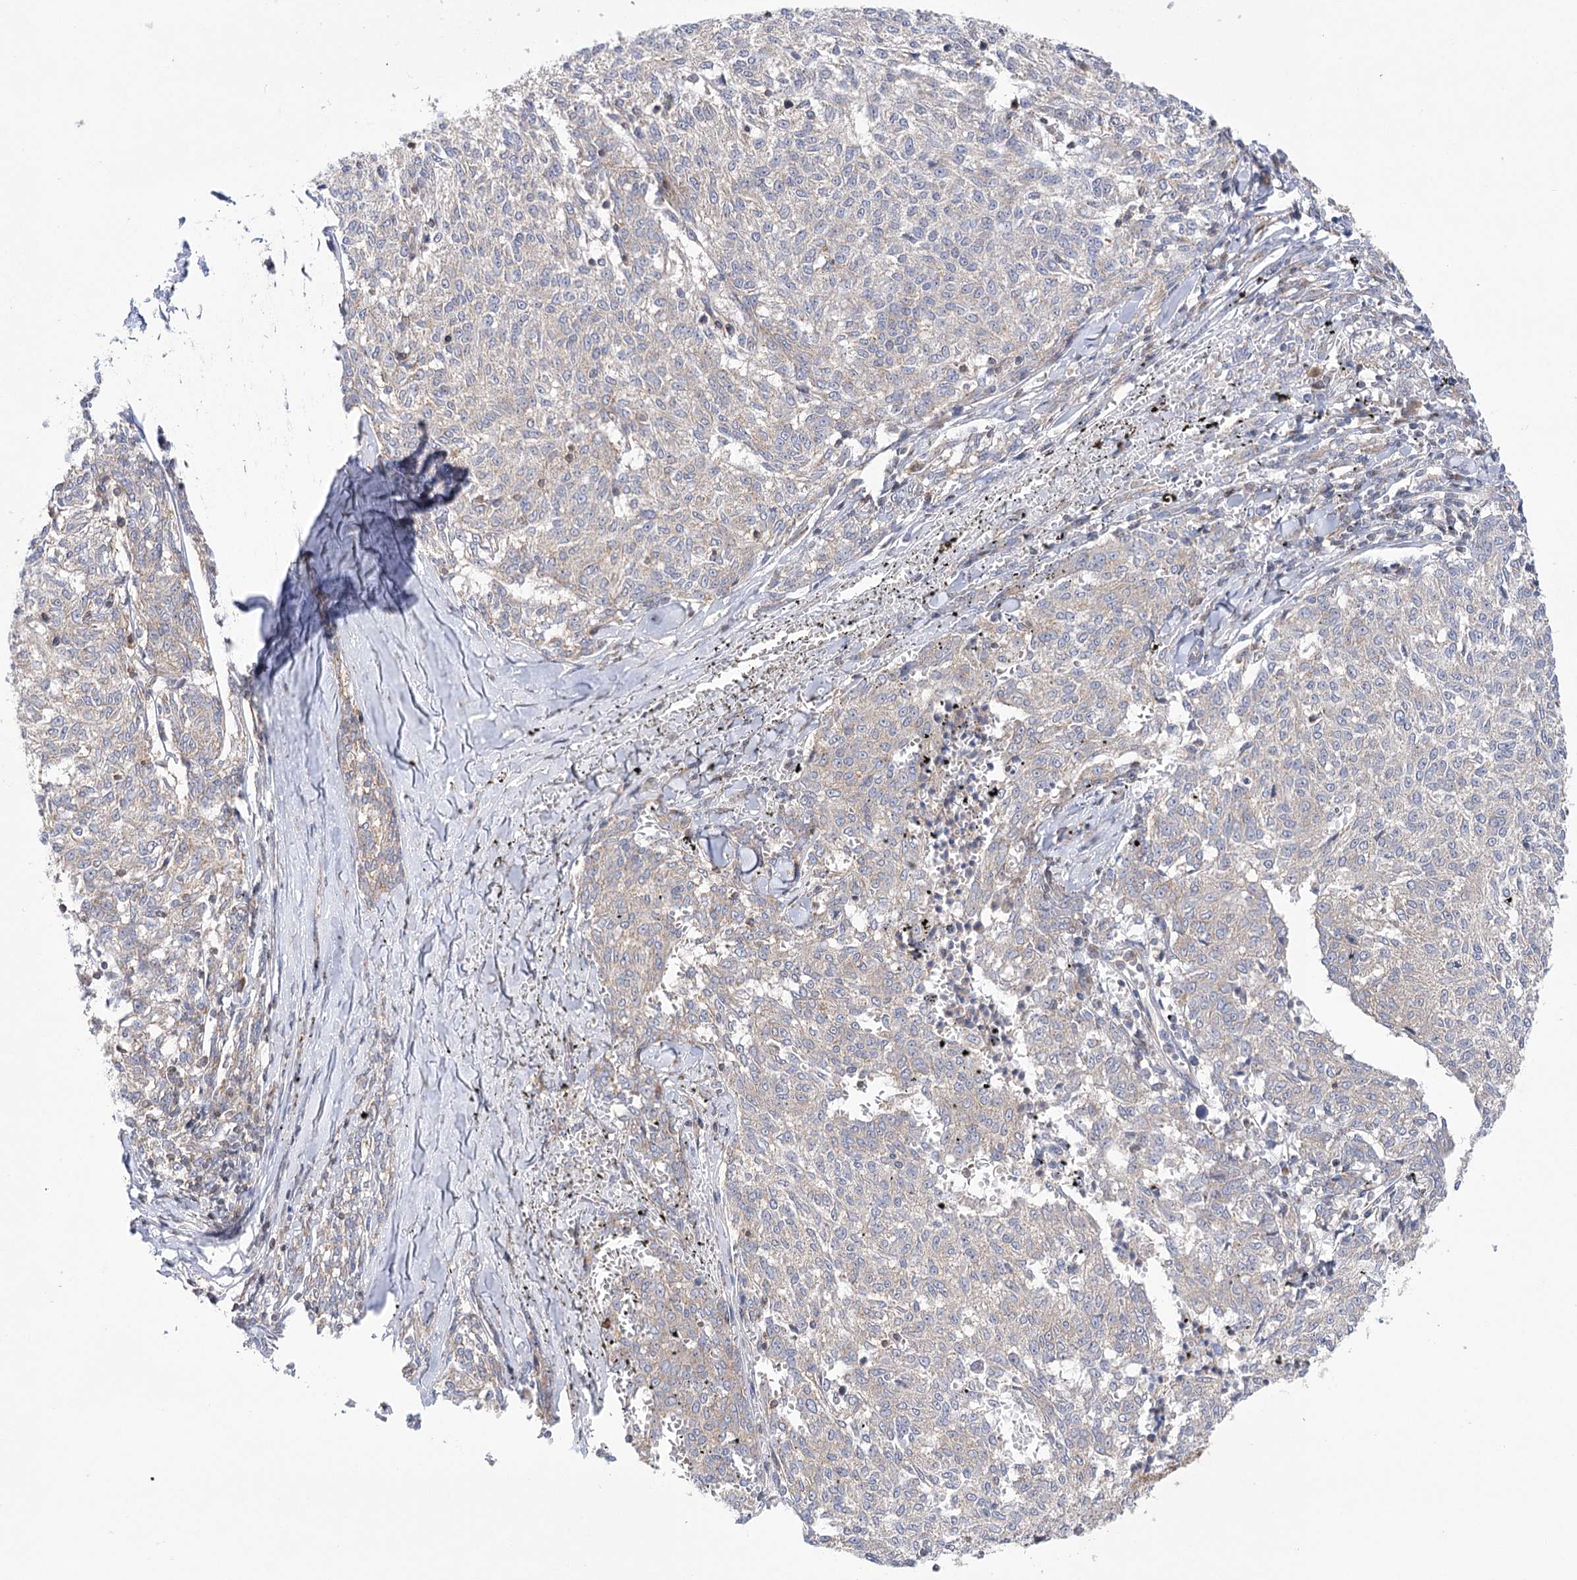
{"staining": {"intensity": "negative", "quantity": "none", "location": "none"}, "tissue": "melanoma", "cell_type": "Tumor cells", "image_type": "cancer", "snomed": [{"axis": "morphology", "description": "Malignant melanoma, NOS"}, {"axis": "topography", "description": "Skin"}], "caption": "This is a photomicrograph of immunohistochemistry (IHC) staining of melanoma, which shows no expression in tumor cells. Nuclei are stained in blue.", "gene": "VPS37B", "patient": {"sex": "female", "age": 72}}